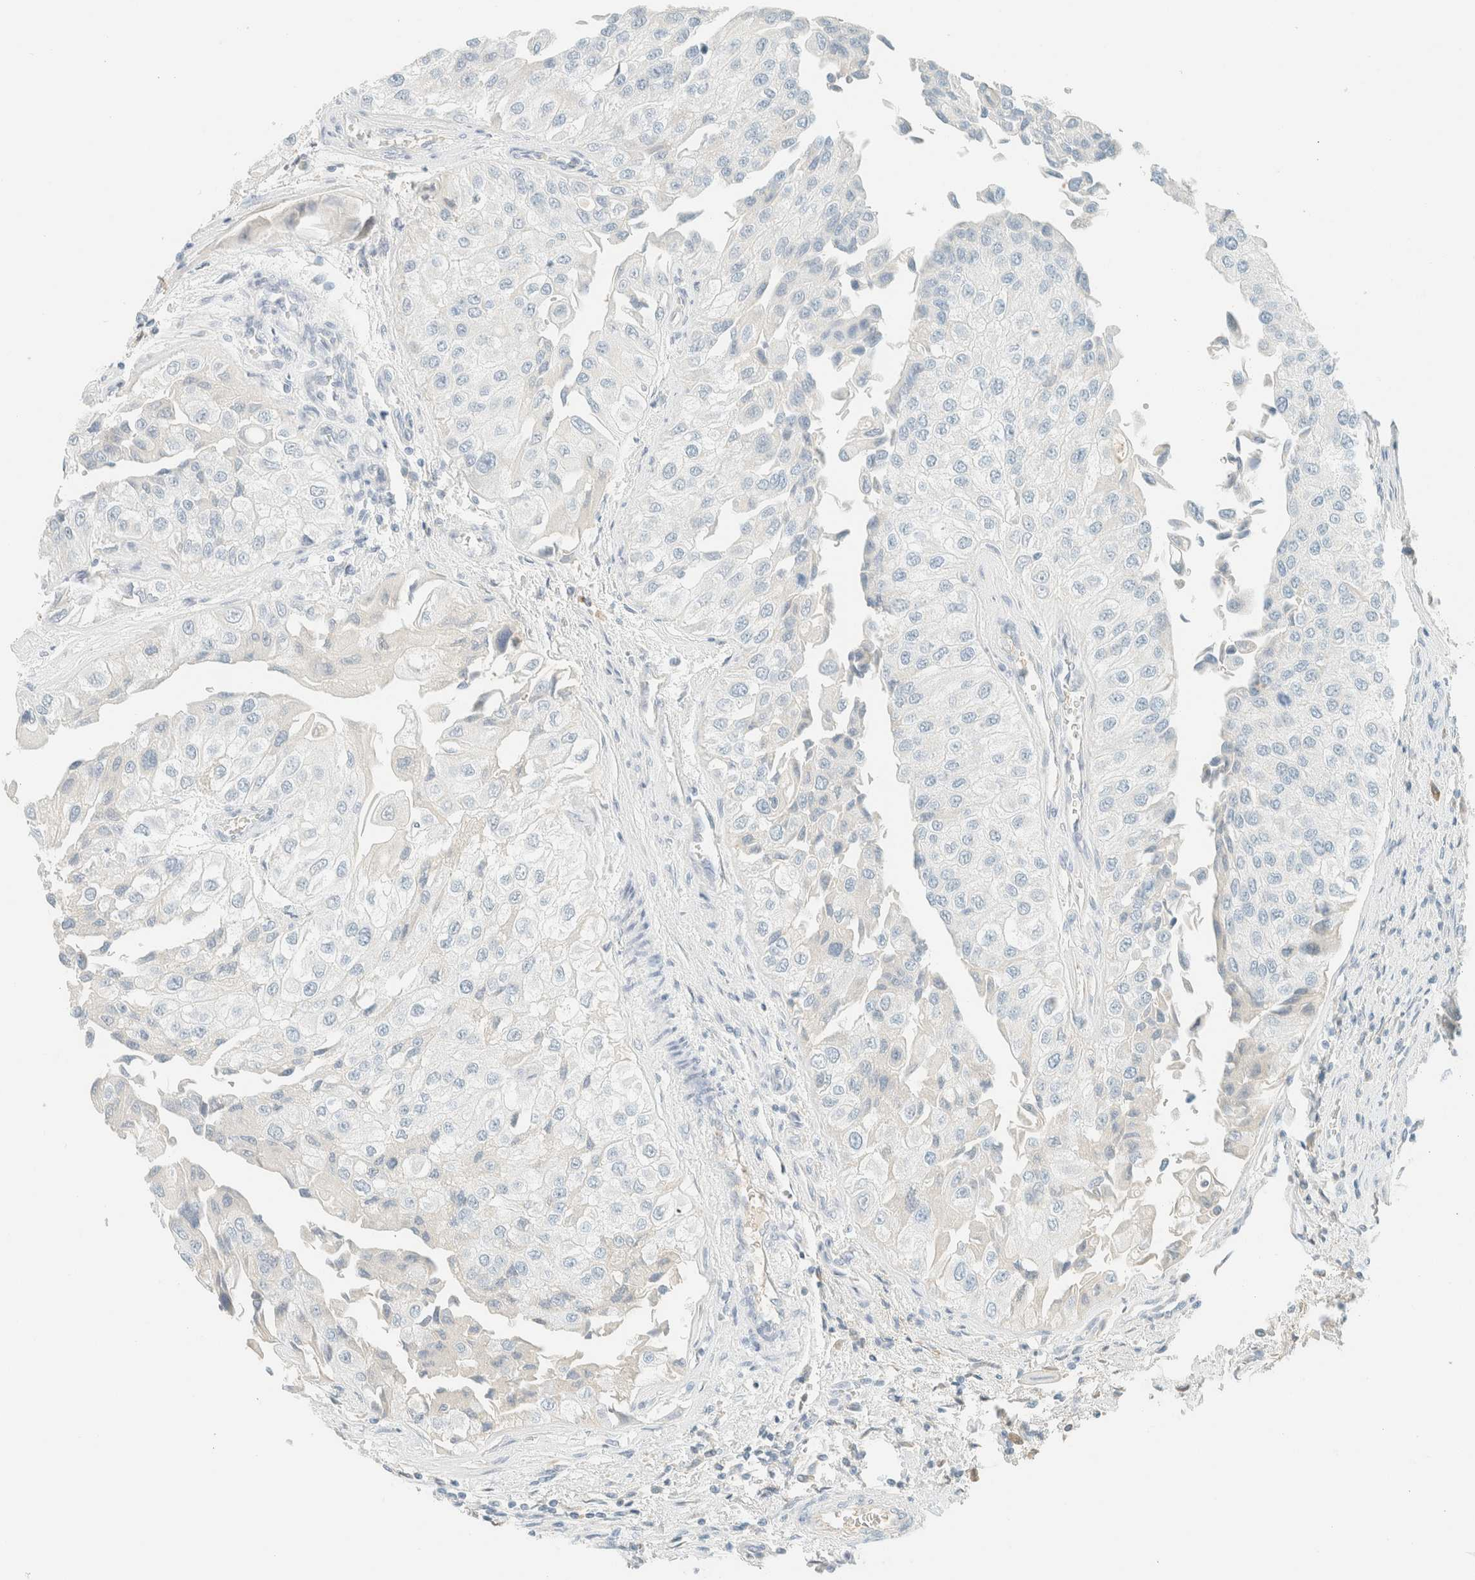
{"staining": {"intensity": "negative", "quantity": "none", "location": "none"}, "tissue": "urothelial cancer", "cell_type": "Tumor cells", "image_type": "cancer", "snomed": [{"axis": "morphology", "description": "Urothelial carcinoma, High grade"}, {"axis": "topography", "description": "Kidney"}, {"axis": "topography", "description": "Urinary bladder"}], "caption": "This micrograph is of urothelial cancer stained with immunohistochemistry to label a protein in brown with the nuclei are counter-stained blue. There is no positivity in tumor cells.", "gene": "GPA33", "patient": {"sex": "male", "age": 77}}